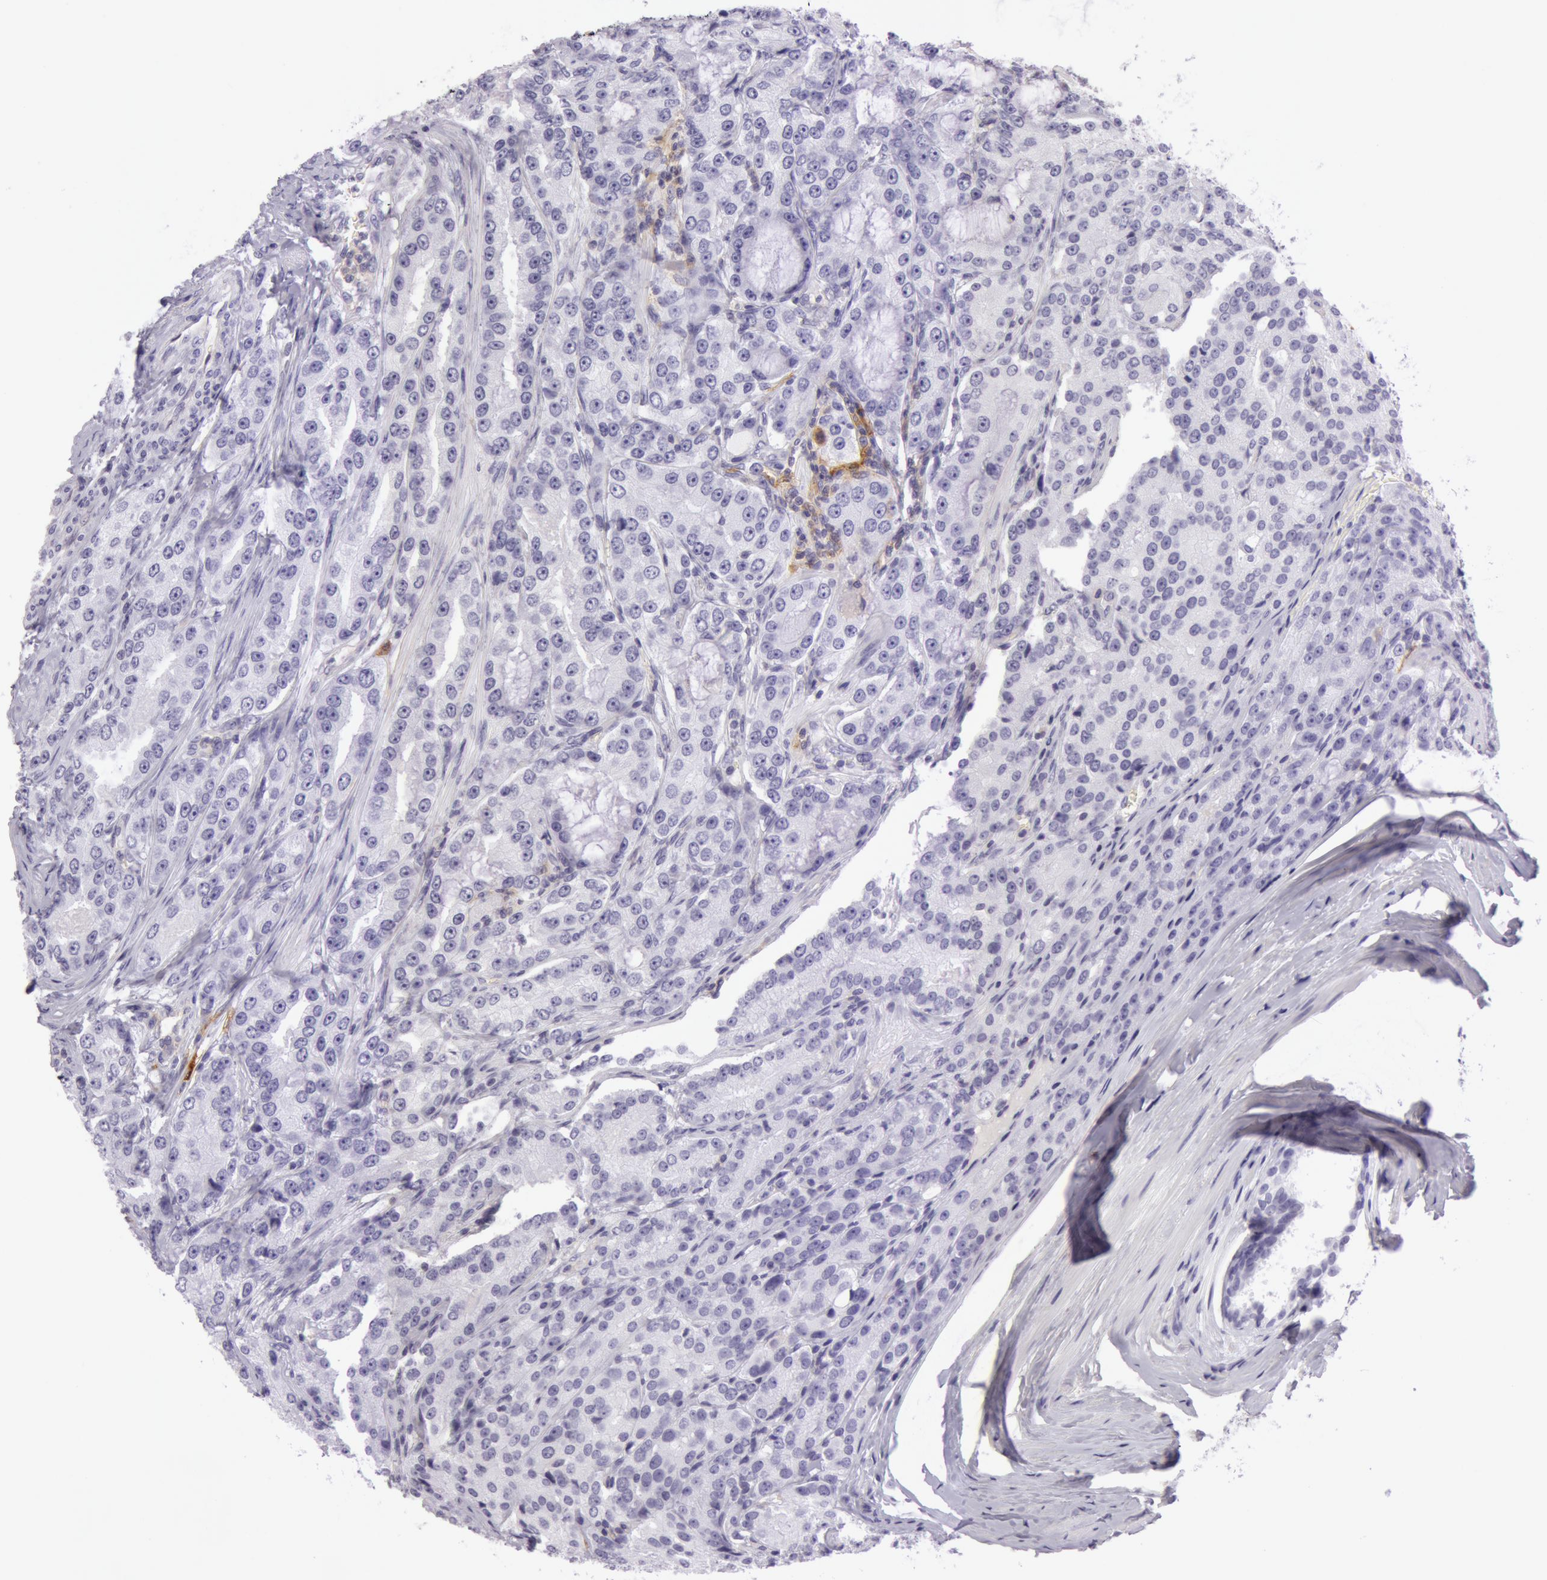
{"staining": {"intensity": "negative", "quantity": "none", "location": "none"}, "tissue": "prostate cancer", "cell_type": "Tumor cells", "image_type": "cancer", "snomed": [{"axis": "morphology", "description": "Adenocarcinoma, Medium grade"}, {"axis": "topography", "description": "Prostate"}], "caption": "IHC micrograph of neoplastic tissue: human adenocarcinoma (medium-grade) (prostate) stained with DAB (3,3'-diaminobenzidine) displays no significant protein positivity in tumor cells.", "gene": "LY75", "patient": {"sex": "male", "age": 72}}